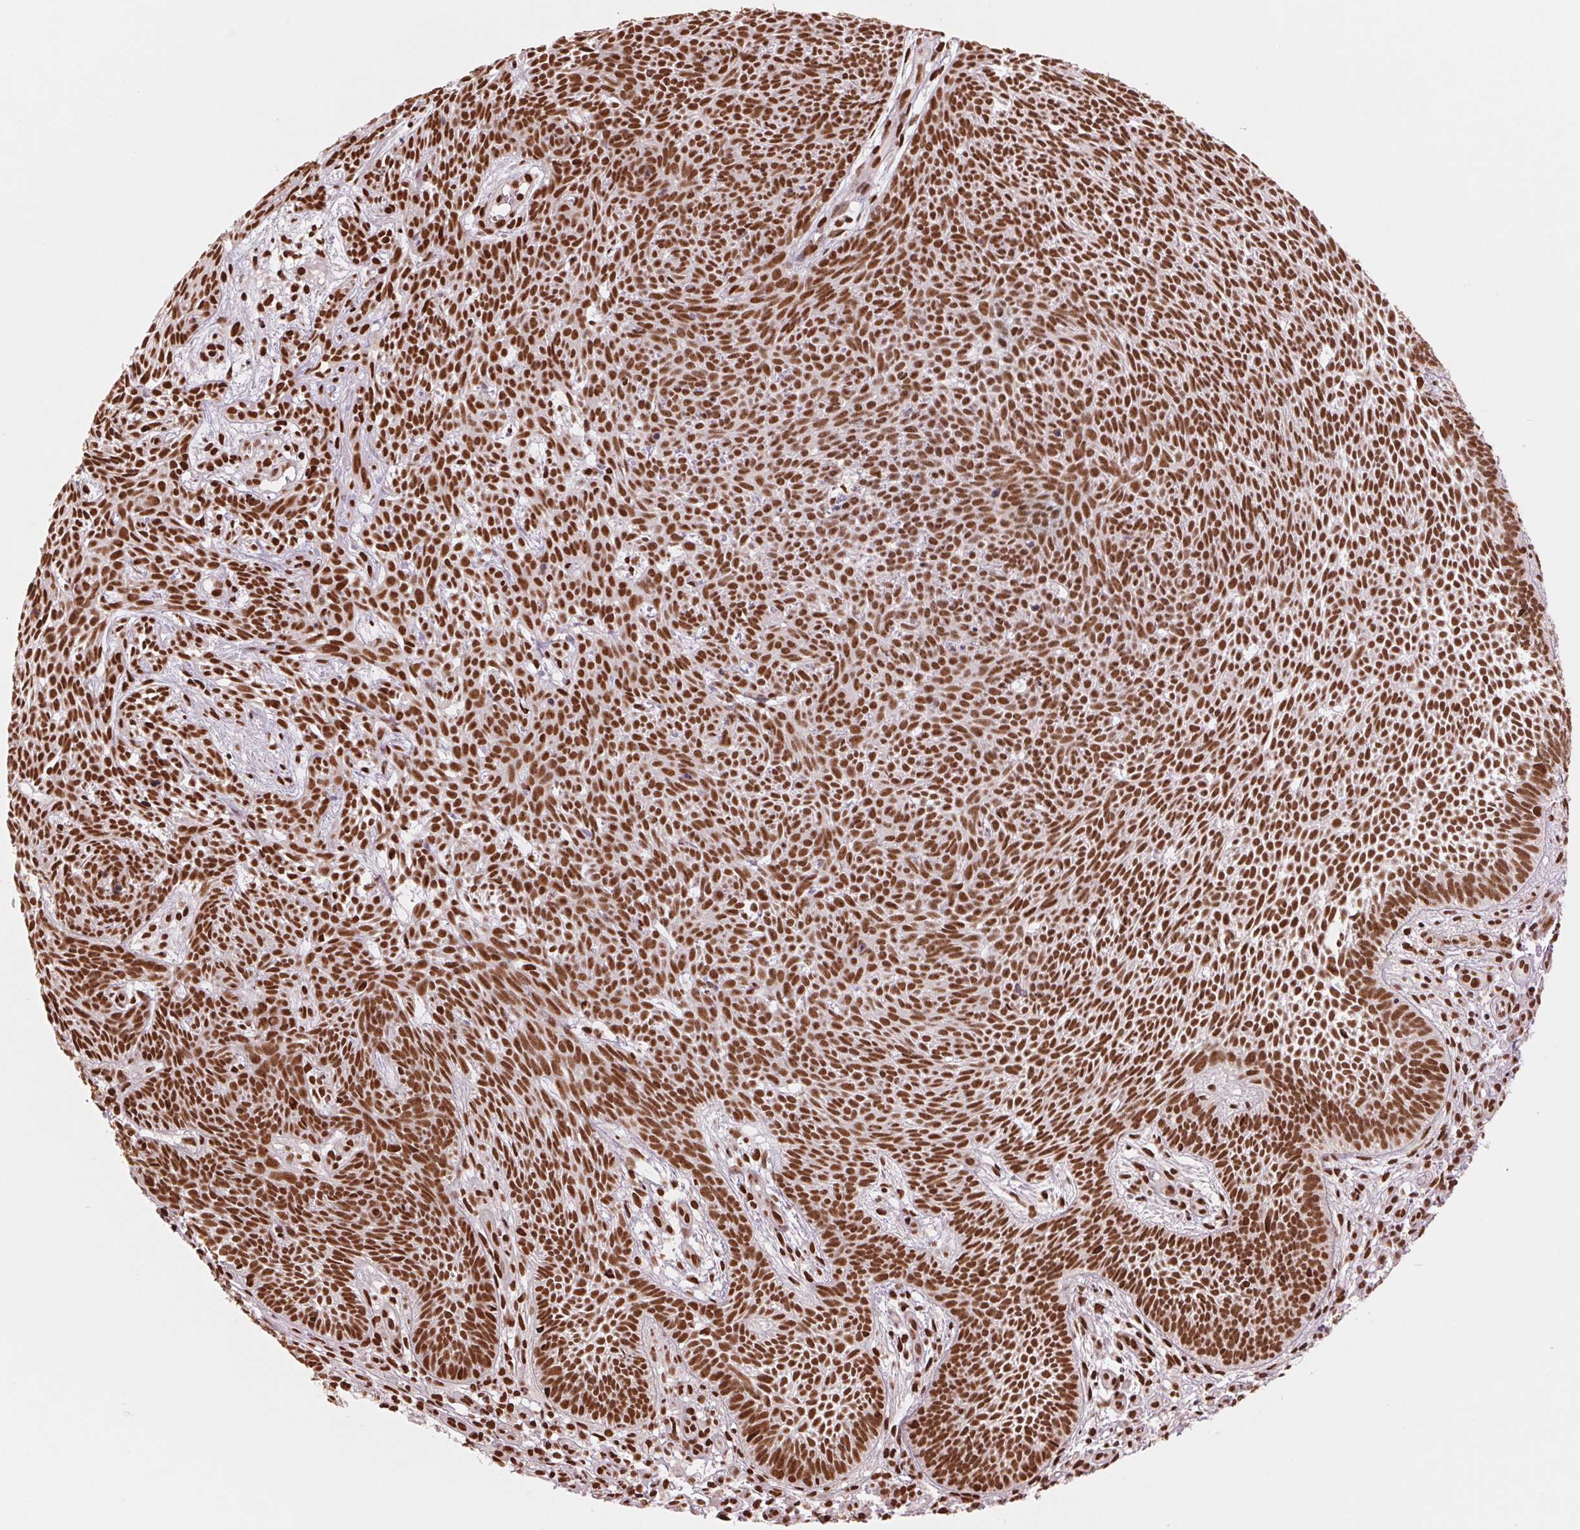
{"staining": {"intensity": "strong", "quantity": ">75%", "location": "nuclear"}, "tissue": "skin cancer", "cell_type": "Tumor cells", "image_type": "cancer", "snomed": [{"axis": "morphology", "description": "Basal cell carcinoma"}, {"axis": "topography", "description": "Skin"}], "caption": "Protein analysis of basal cell carcinoma (skin) tissue demonstrates strong nuclear expression in approximately >75% of tumor cells.", "gene": "TTLL9", "patient": {"sex": "male", "age": 59}}